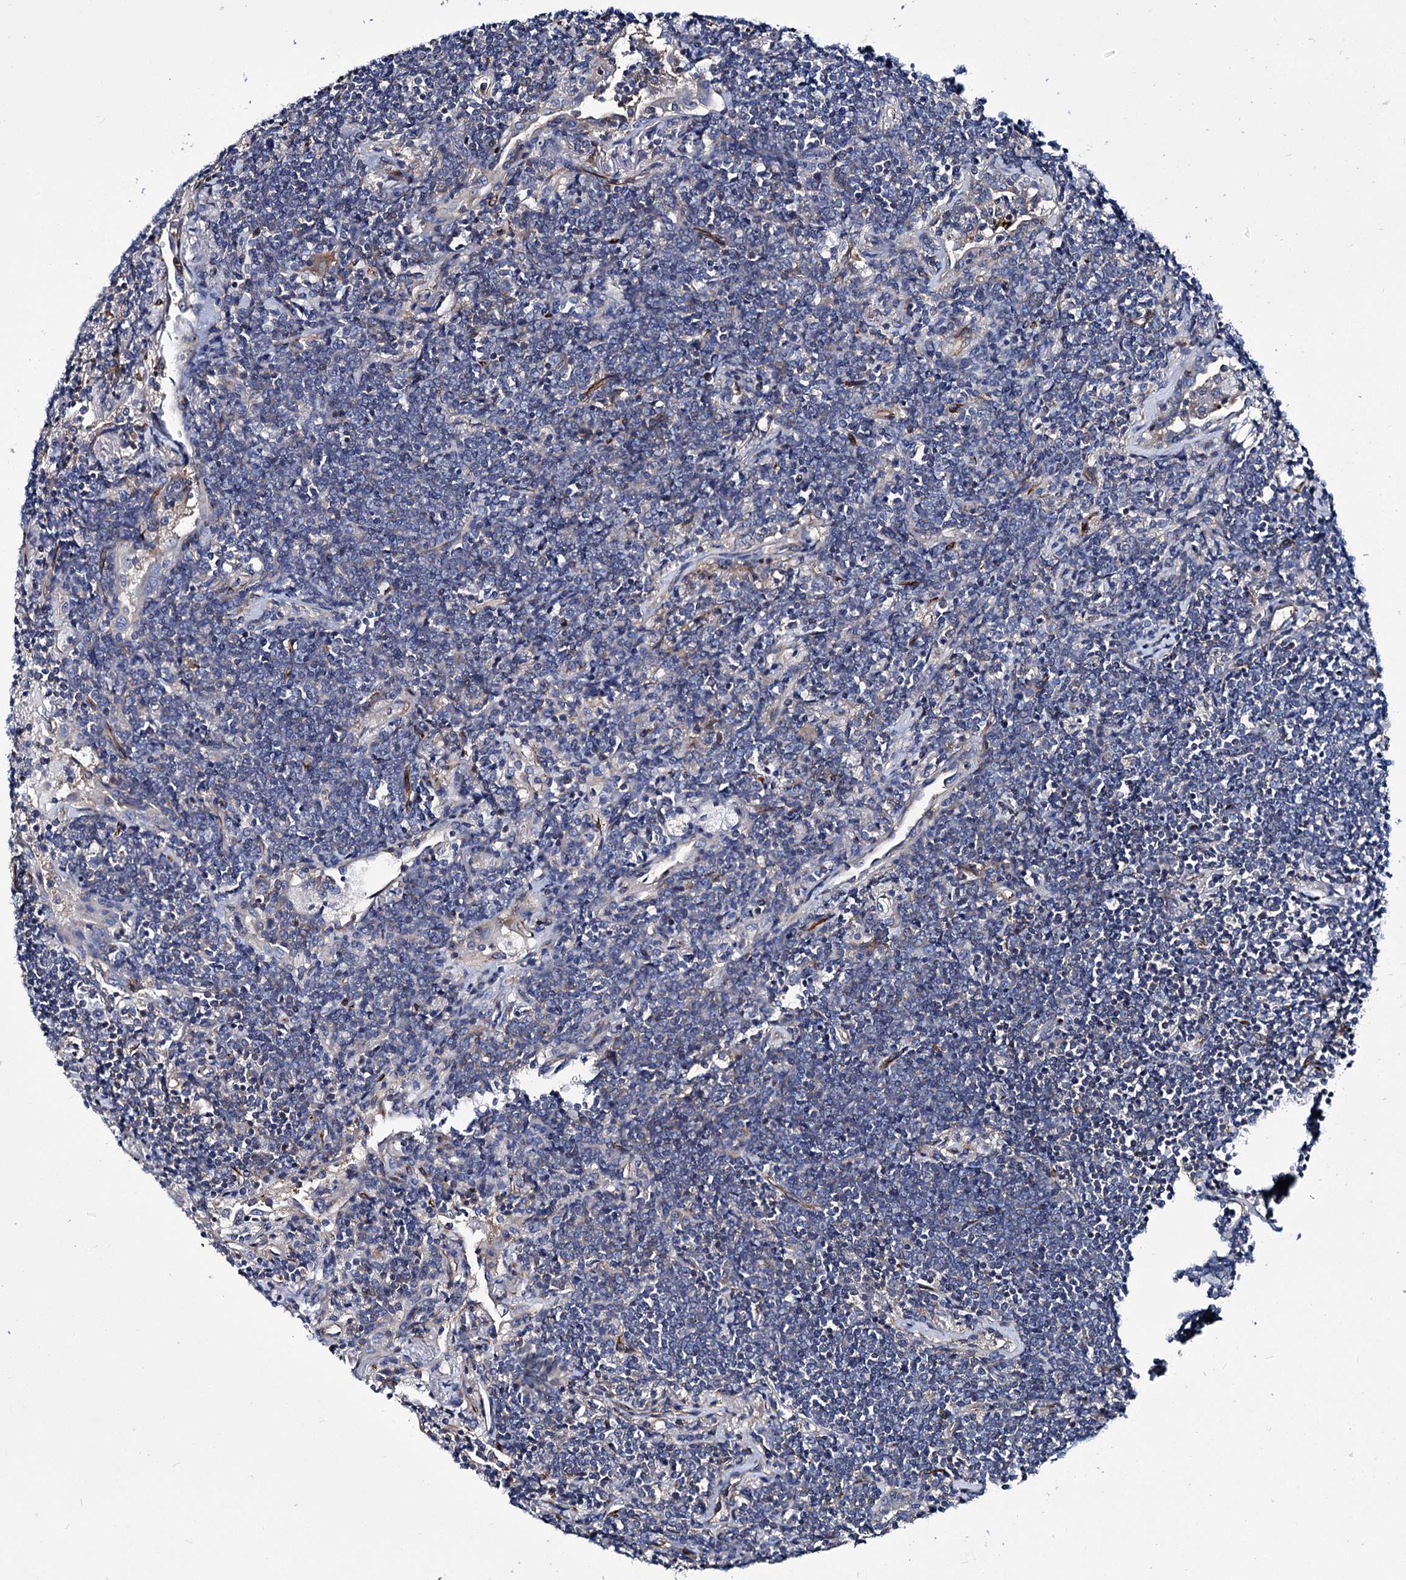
{"staining": {"intensity": "weak", "quantity": "<25%", "location": "cytoplasmic/membranous"}, "tissue": "lymphoma", "cell_type": "Tumor cells", "image_type": "cancer", "snomed": [{"axis": "morphology", "description": "Malignant lymphoma, non-Hodgkin's type, Low grade"}, {"axis": "topography", "description": "Lung"}], "caption": "Tumor cells are negative for brown protein staining in malignant lymphoma, non-Hodgkin's type (low-grade).", "gene": "AXL", "patient": {"sex": "female", "age": 71}}